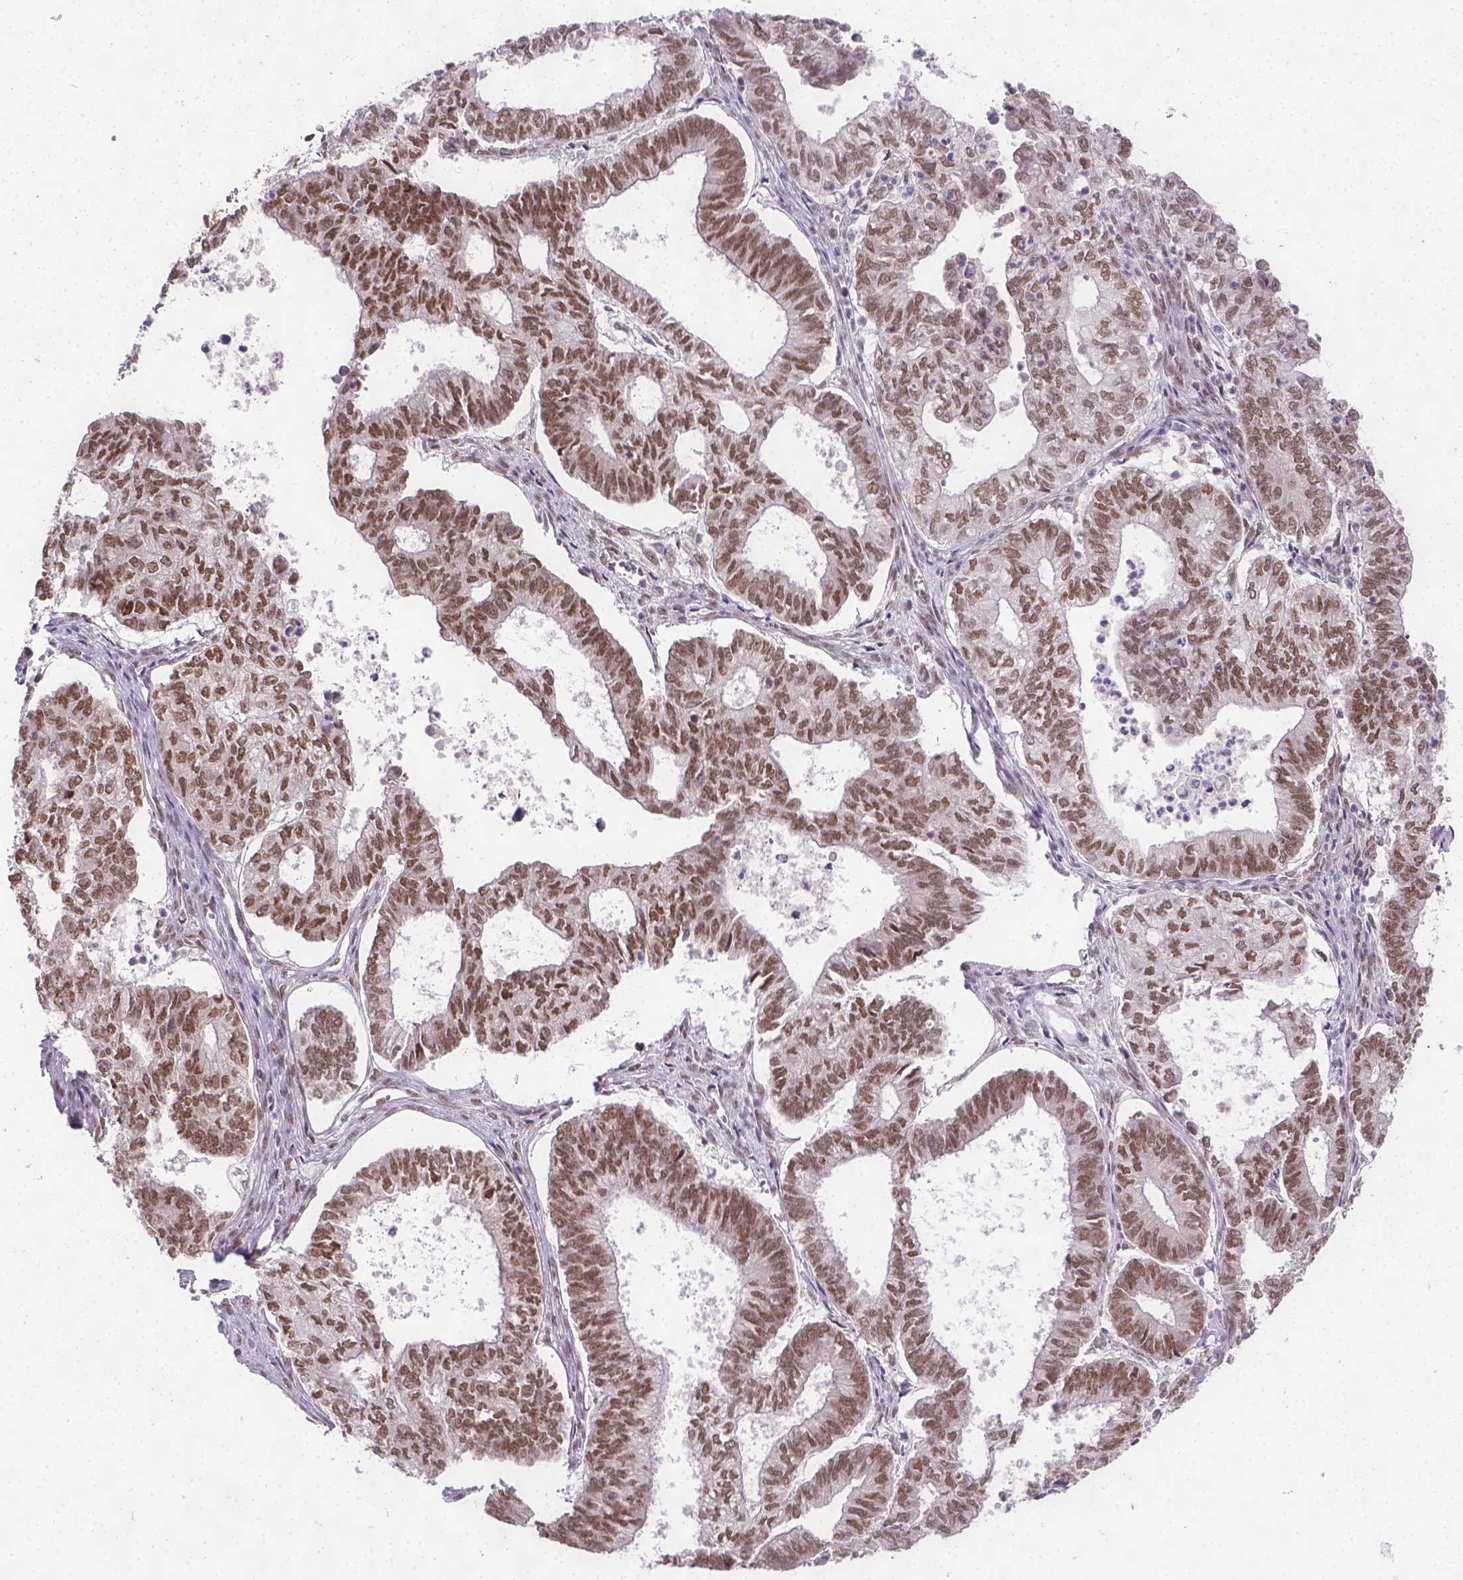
{"staining": {"intensity": "moderate", "quantity": ">75%", "location": "nuclear"}, "tissue": "ovarian cancer", "cell_type": "Tumor cells", "image_type": "cancer", "snomed": [{"axis": "morphology", "description": "Carcinoma, endometroid"}, {"axis": "topography", "description": "Ovary"}], "caption": "There is medium levels of moderate nuclear staining in tumor cells of ovarian cancer, as demonstrated by immunohistochemical staining (brown color).", "gene": "FANCE", "patient": {"sex": "female", "age": 64}}